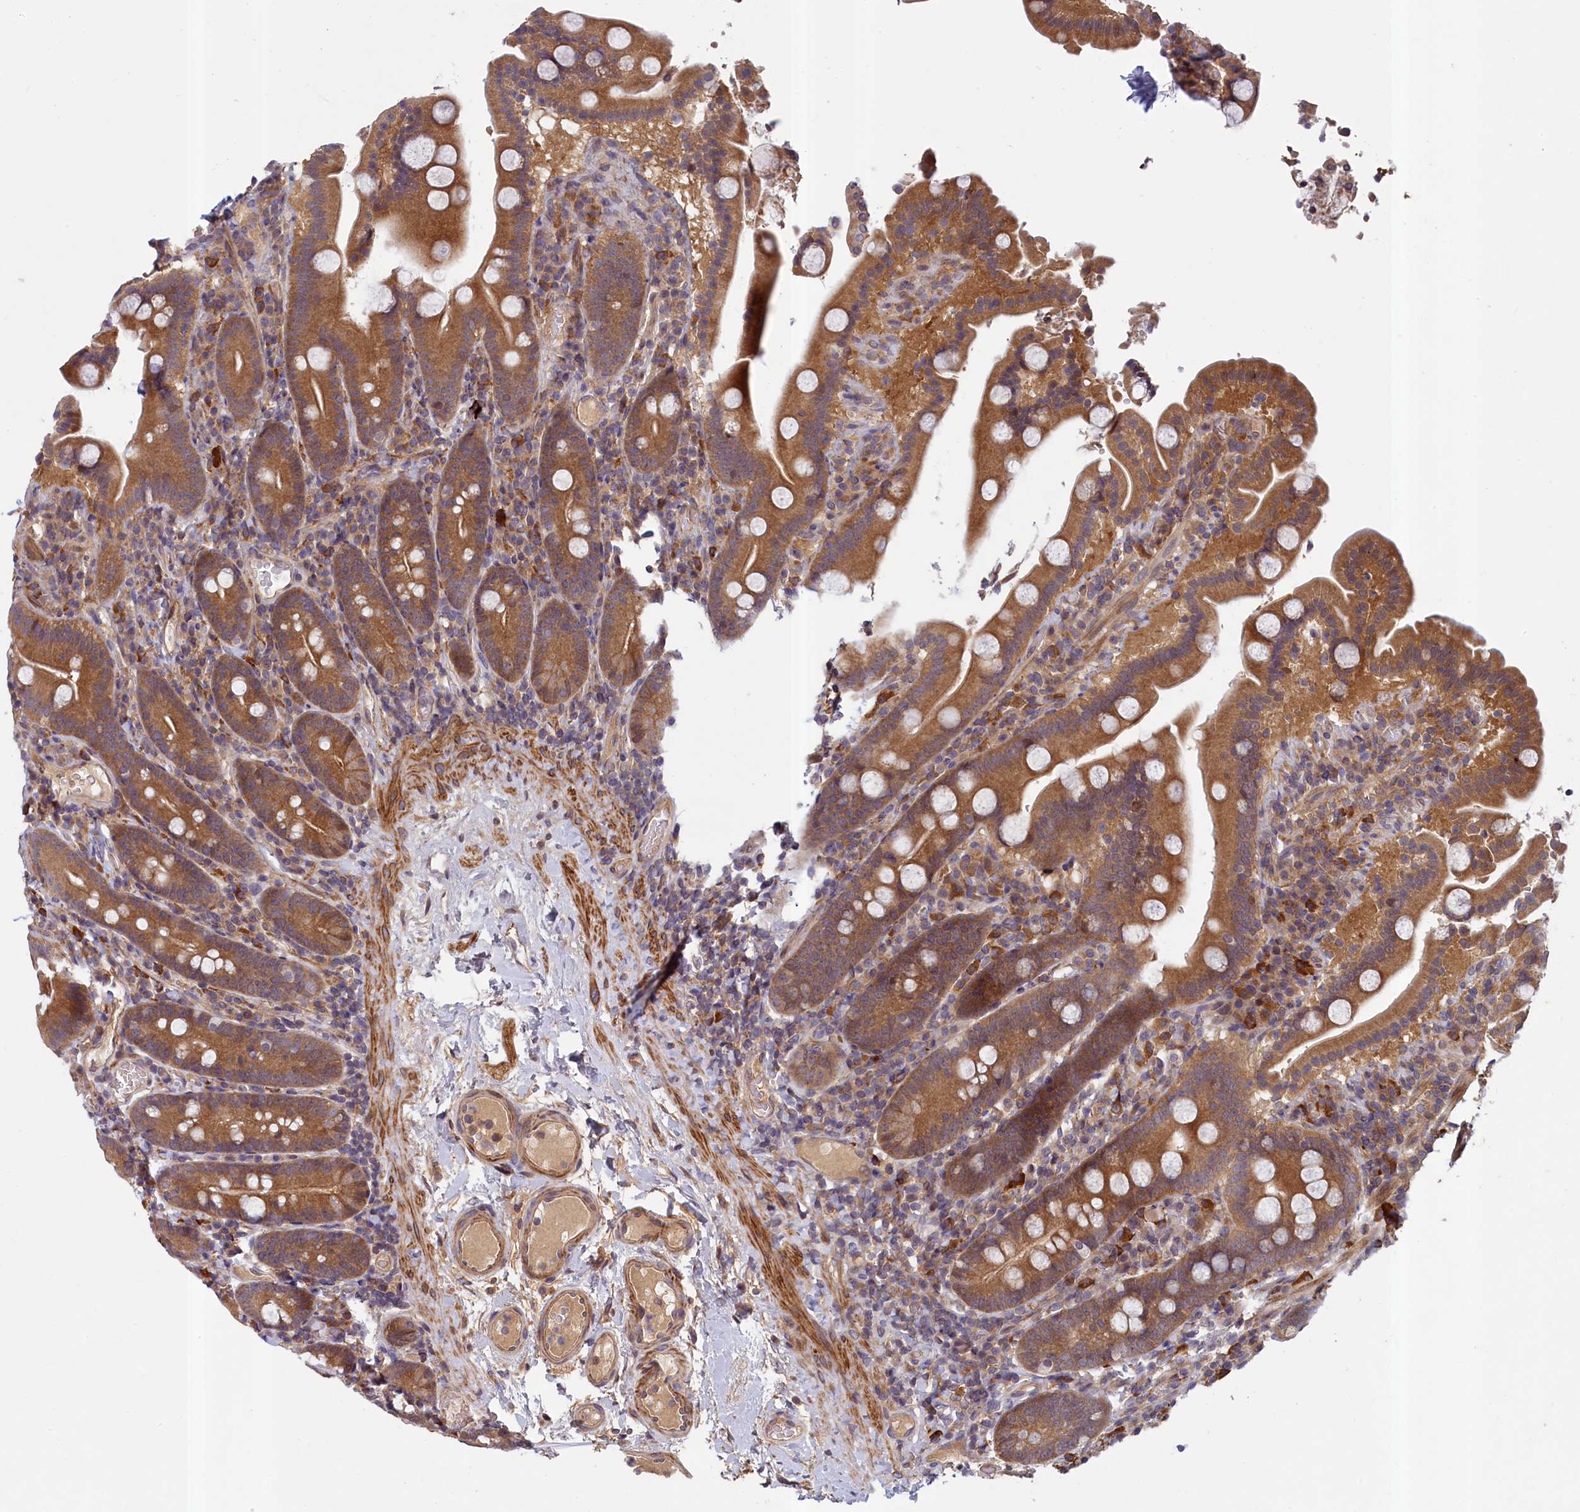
{"staining": {"intensity": "moderate", "quantity": ">75%", "location": "cytoplasmic/membranous"}, "tissue": "duodenum", "cell_type": "Glandular cells", "image_type": "normal", "snomed": [{"axis": "morphology", "description": "Normal tissue, NOS"}, {"axis": "topography", "description": "Duodenum"}], "caption": "IHC image of unremarkable human duodenum stained for a protein (brown), which demonstrates medium levels of moderate cytoplasmic/membranous expression in about >75% of glandular cells.", "gene": "NUBP1", "patient": {"sex": "male", "age": 55}}